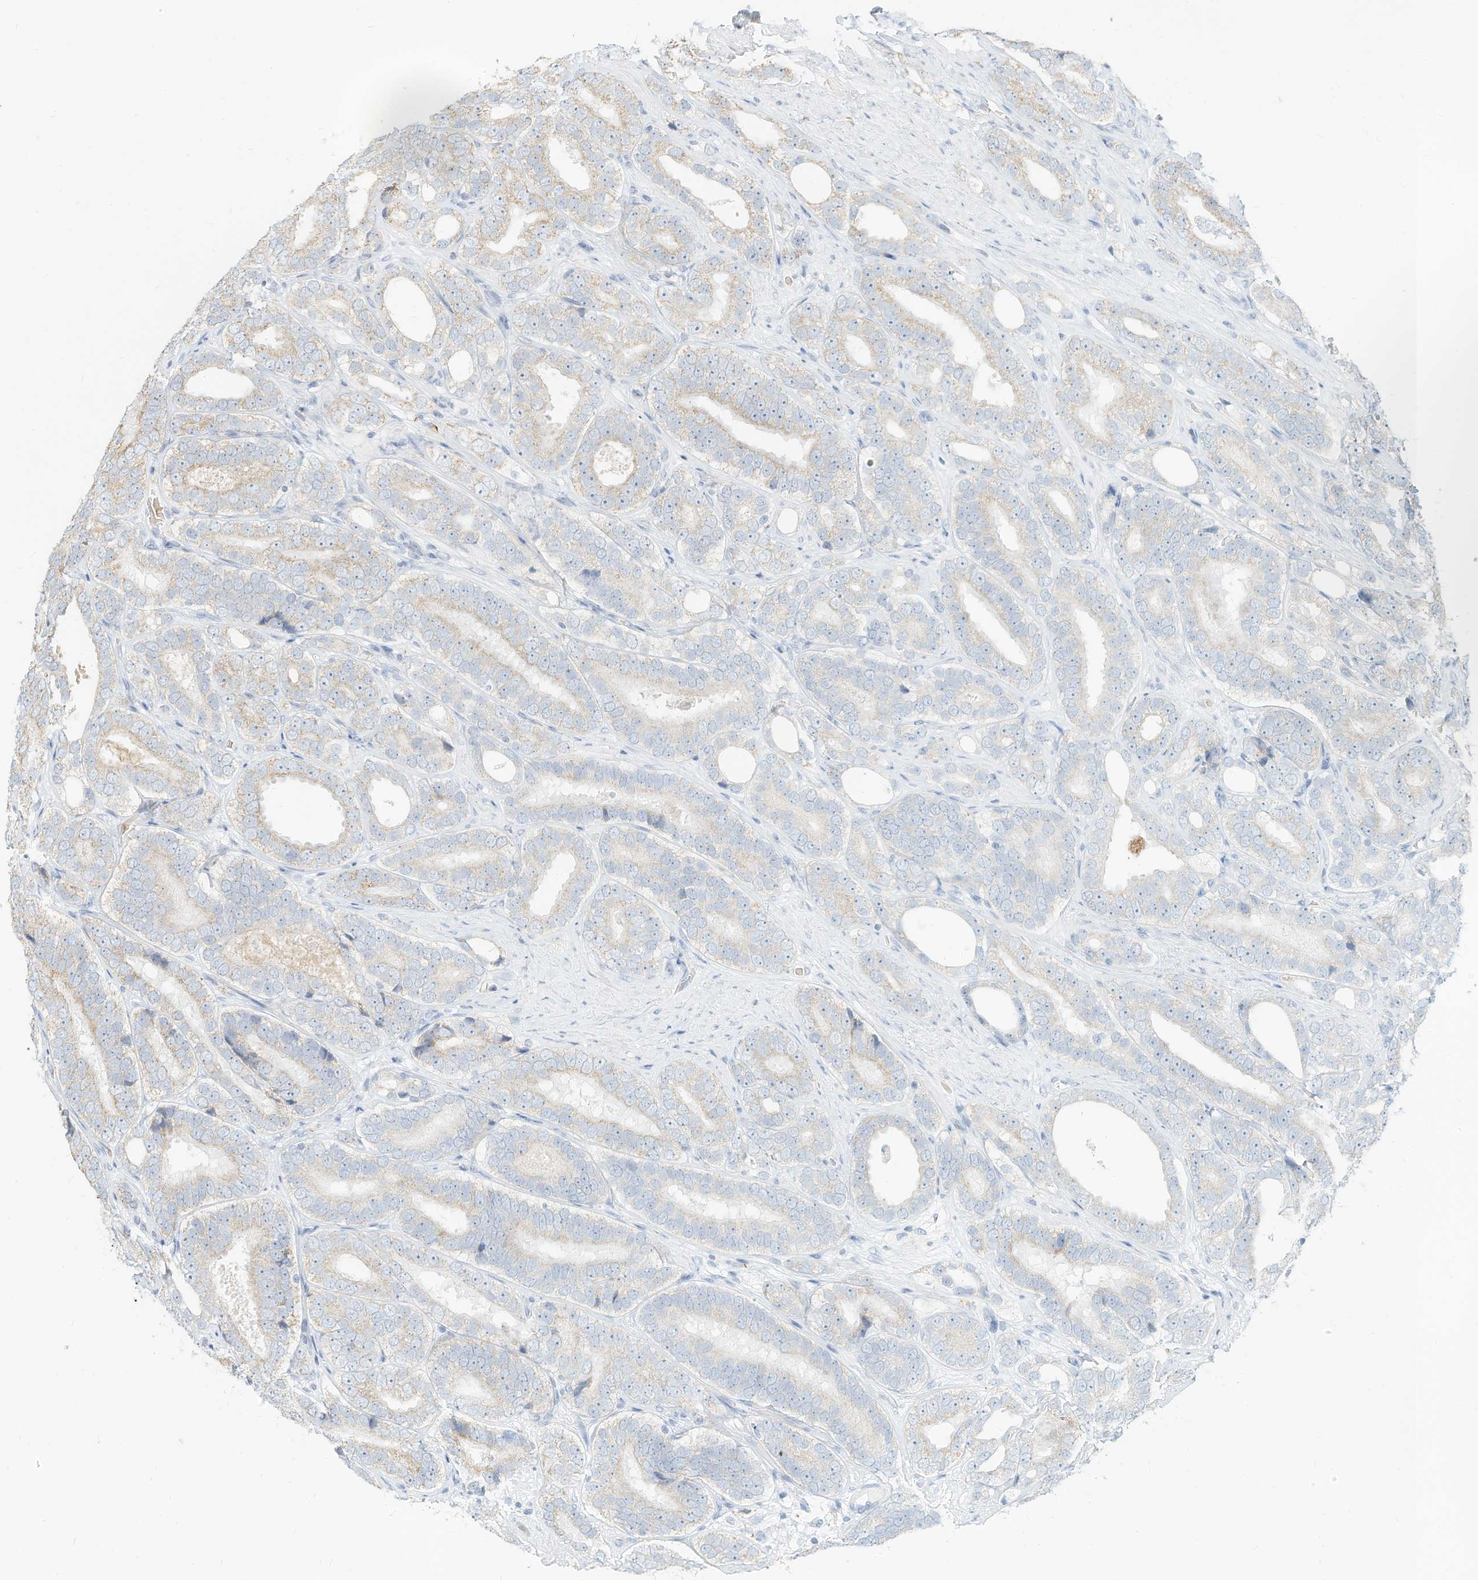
{"staining": {"intensity": "weak", "quantity": "25%-75%", "location": "cytoplasmic/membranous"}, "tissue": "prostate cancer", "cell_type": "Tumor cells", "image_type": "cancer", "snomed": [{"axis": "morphology", "description": "Adenocarcinoma, High grade"}, {"axis": "topography", "description": "Prostate"}], "caption": "Immunohistochemical staining of adenocarcinoma (high-grade) (prostate) displays weak cytoplasmic/membranous protein expression in approximately 25%-75% of tumor cells. The staining is performed using DAB (3,3'-diaminobenzidine) brown chromogen to label protein expression. The nuclei are counter-stained blue using hematoxylin.", "gene": "MTUS2", "patient": {"sex": "male", "age": 56}}